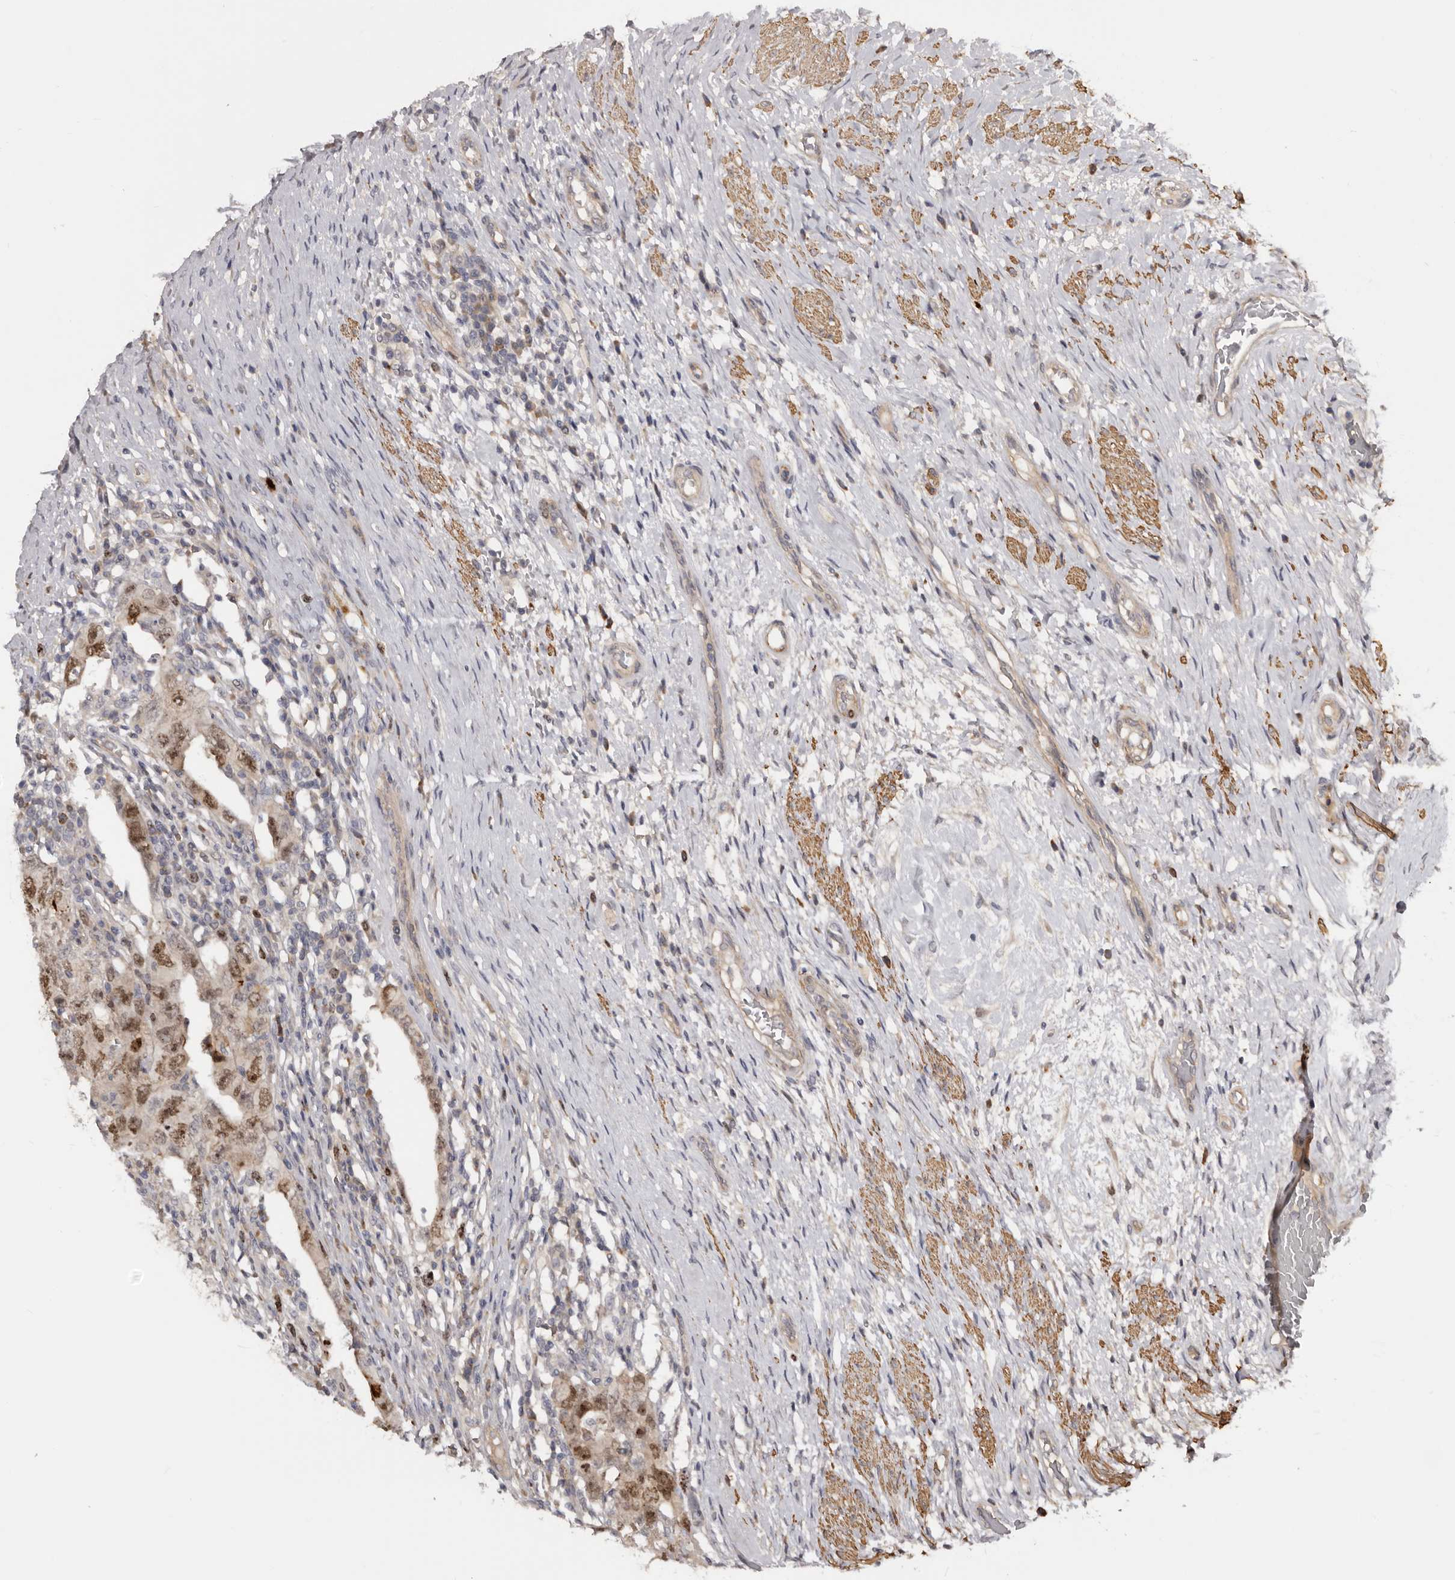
{"staining": {"intensity": "moderate", "quantity": ">75%", "location": "nuclear"}, "tissue": "testis cancer", "cell_type": "Tumor cells", "image_type": "cancer", "snomed": [{"axis": "morphology", "description": "Carcinoma, Embryonal, NOS"}, {"axis": "topography", "description": "Testis"}], "caption": "Immunohistochemical staining of testis cancer demonstrates medium levels of moderate nuclear protein positivity in about >75% of tumor cells. Ihc stains the protein in brown and the nuclei are stained blue.", "gene": "CDCA8", "patient": {"sex": "male", "age": 26}}